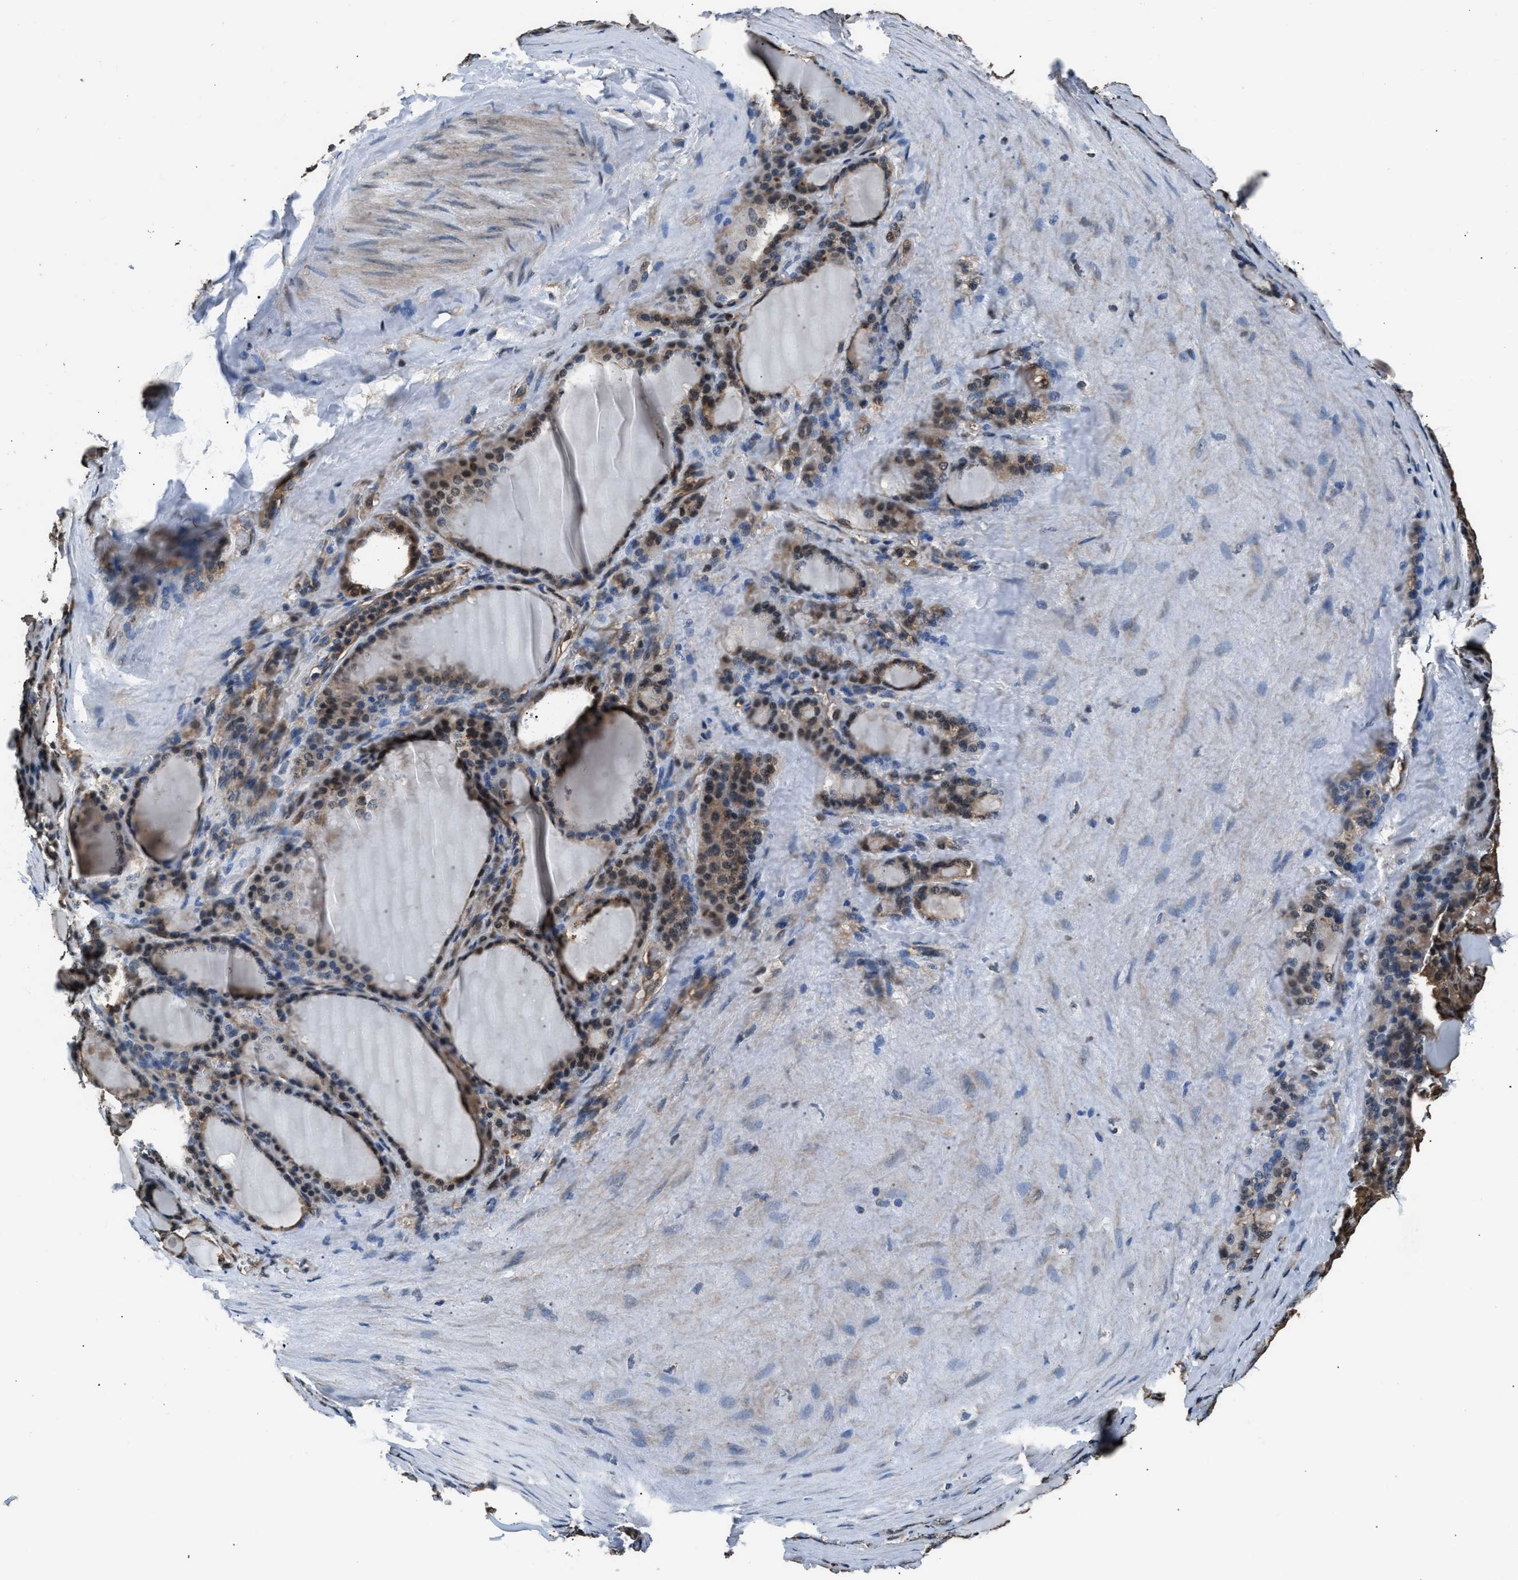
{"staining": {"intensity": "moderate", "quantity": ">75%", "location": "cytoplasmic/membranous,nuclear"}, "tissue": "thyroid gland", "cell_type": "Glandular cells", "image_type": "normal", "snomed": [{"axis": "morphology", "description": "Normal tissue, NOS"}, {"axis": "topography", "description": "Thyroid gland"}], "caption": "Immunohistochemical staining of benign human thyroid gland shows moderate cytoplasmic/membranous,nuclear protein staining in approximately >75% of glandular cells. (DAB IHC with brightfield microscopy, high magnification).", "gene": "DFFA", "patient": {"sex": "female", "age": 28}}